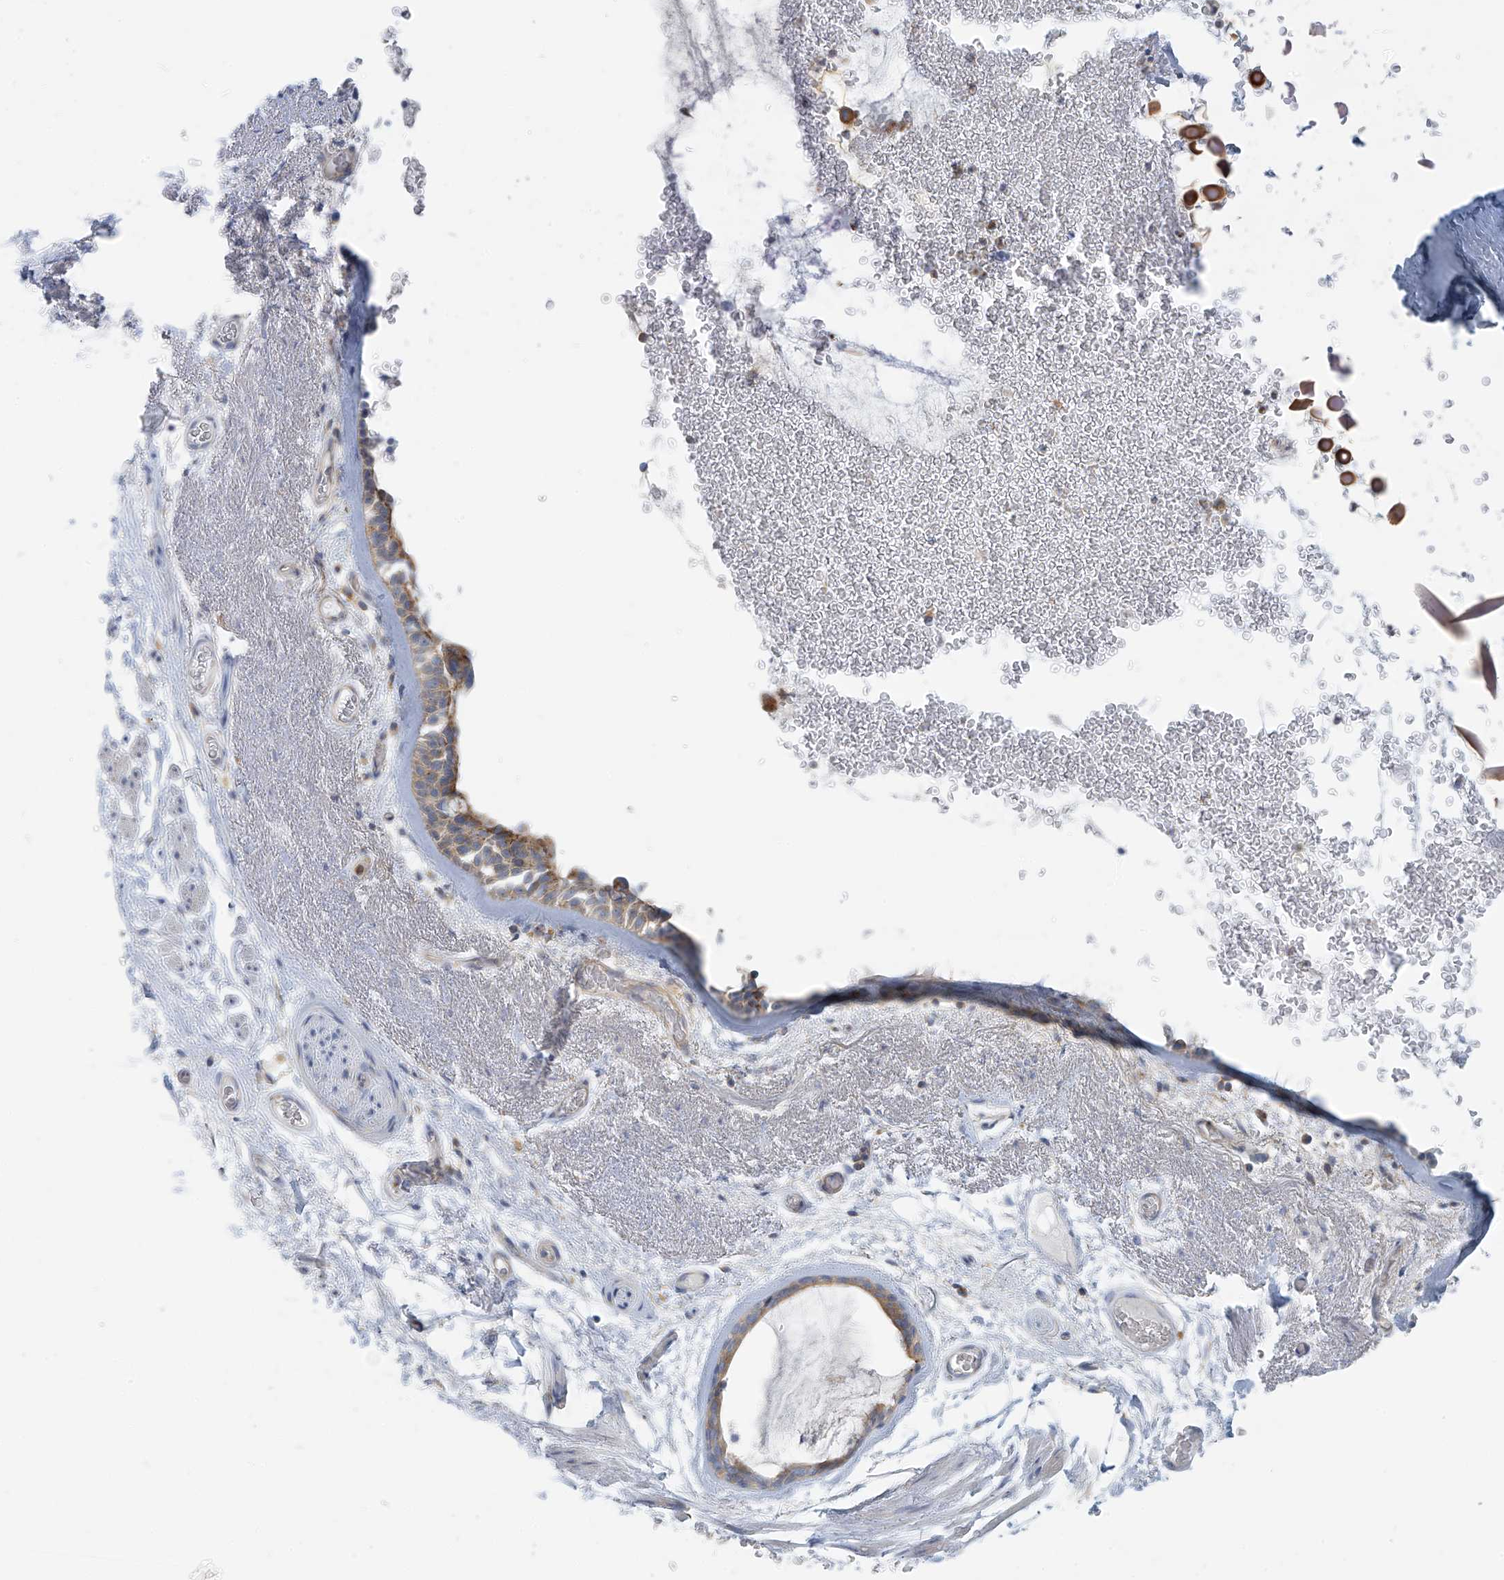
{"staining": {"intensity": "moderate", "quantity": "25%-75%", "location": "cytoplasmic/membranous"}, "tissue": "bronchus", "cell_type": "Respiratory epithelial cells", "image_type": "normal", "snomed": [{"axis": "morphology", "description": "Normal tissue, NOS"}, {"axis": "morphology", "description": "Squamous cell carcinoma, NOS"}, {"axis": "topography", "description": "Lymph node"}, {"axis": "topography", "description": "Bronchus"}, {"axis": "topography", "description": "Lung"}], "caption": "Moderate cytoplasmic/membranous staining for a protein is seen in approximately 25%-75% of respiratory epithelial cells of unremarkable bronchus using immunohistochemistry.", "gene": "SLC6A12", "patient": {"sex": "male", "age": 66}}